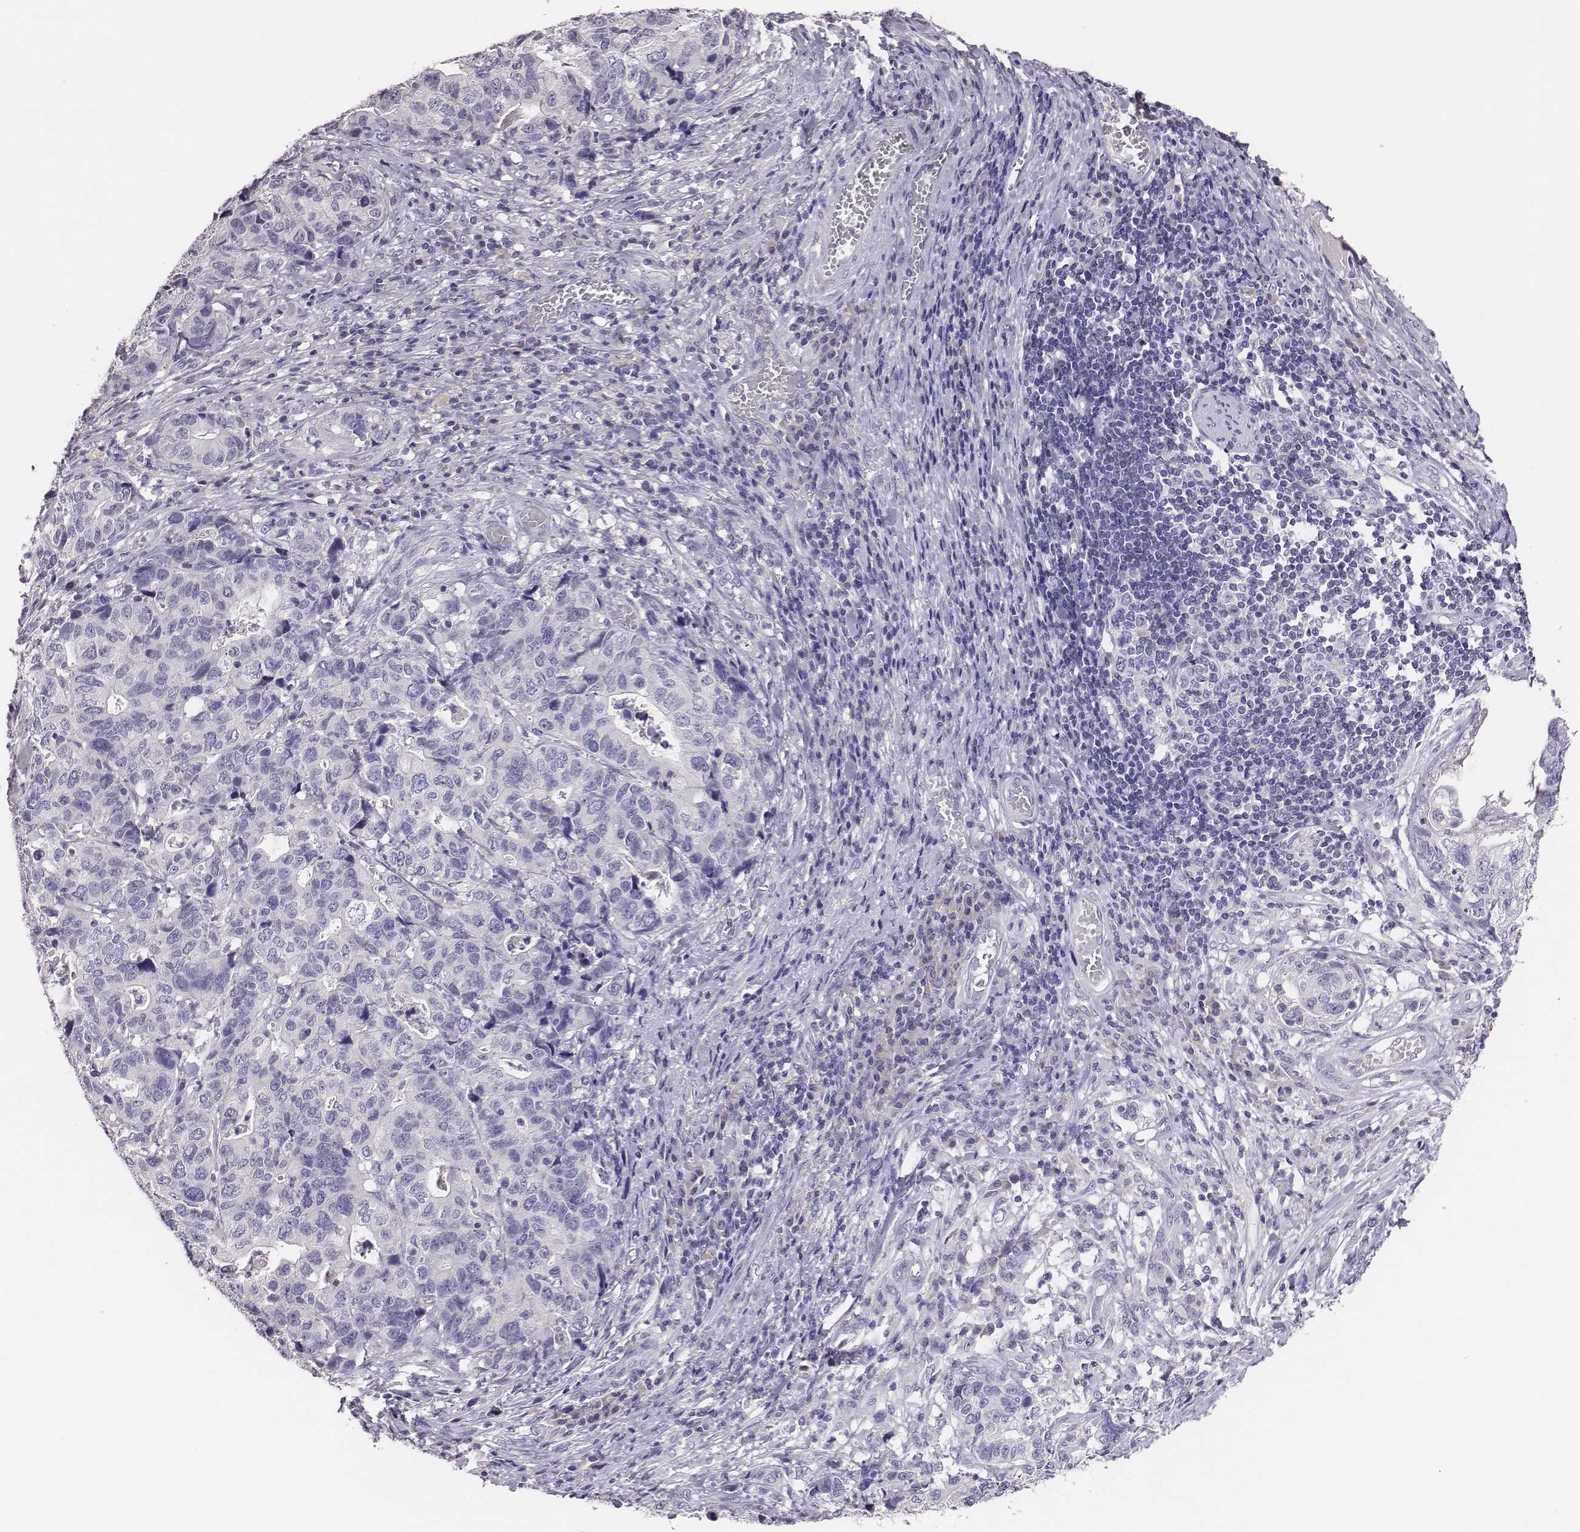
{"staining": {"intensity": "negative", "quantity": "none", "location": "none"}, "tissue": "stomach cancer", "cell_type": "Tumor cells", "image_type": "cancer", "snomed": [{"axis": "morphology", "description": "Adenocarcinoma, NOS"}, {"axis": "topography", "description": "Stomach, upper"}], "caption": "An image of human stomach adenocarcinoma is negative for staining in tumor cells.", "gene": "EN1", "patient": {"sex": "female", "age": 67}}